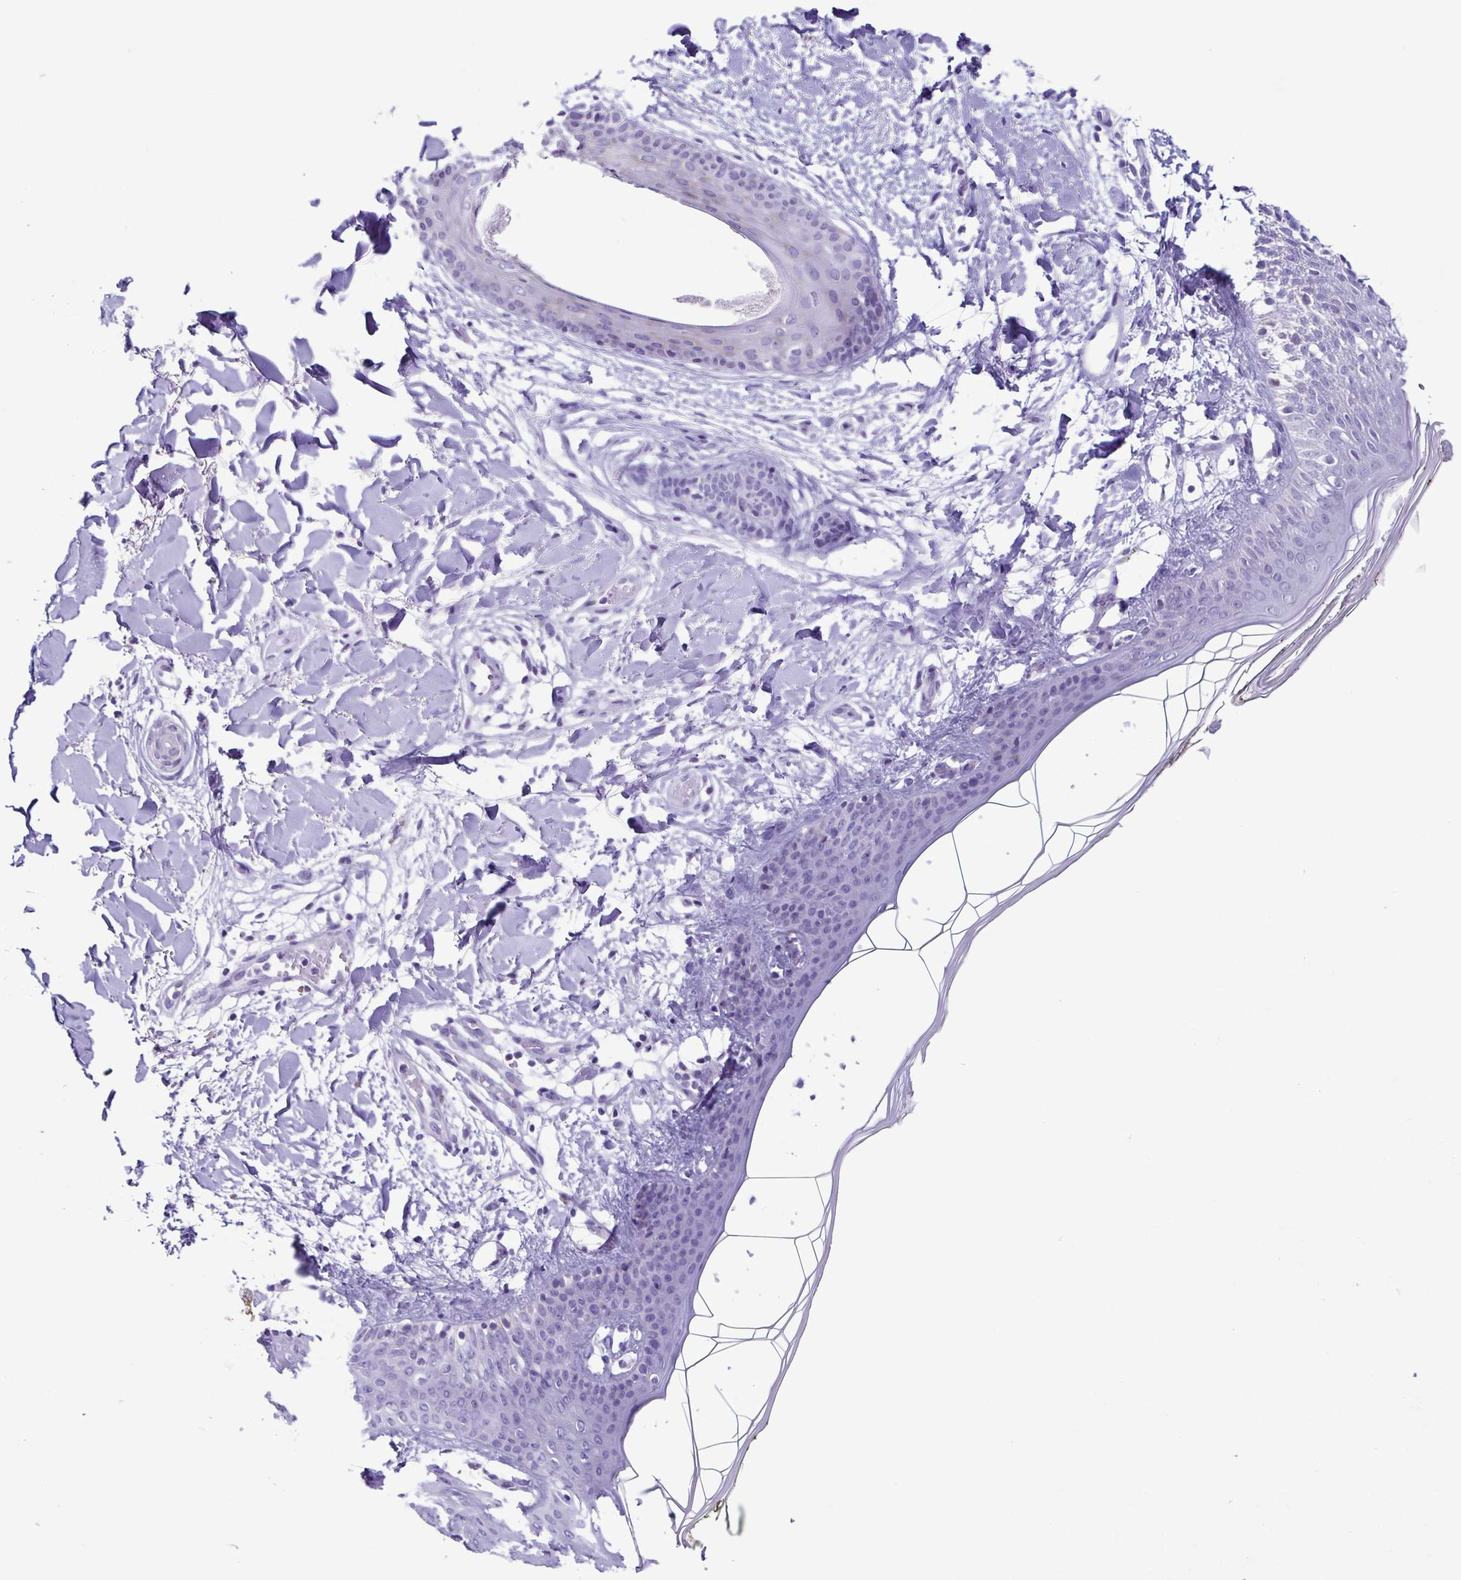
{"staining": {"intensity": "negative", "quantity": "none", "location": "none"}, "tissue": "skin", "cell_type": "Fibroblasts", "image_type": "normal", "snomed": [{"axis": "morphology", "description": "Normal tissue, NOS"}, {"axis": "topography", "description": "Skin"}], "caption": "An immunohistochemistry photomicrograph of unremarkable skin is shown. There is no staining in fibroblasts of skin.", "gene": "ACTRT3", "patient": {"sex": "female", "age": 34}}